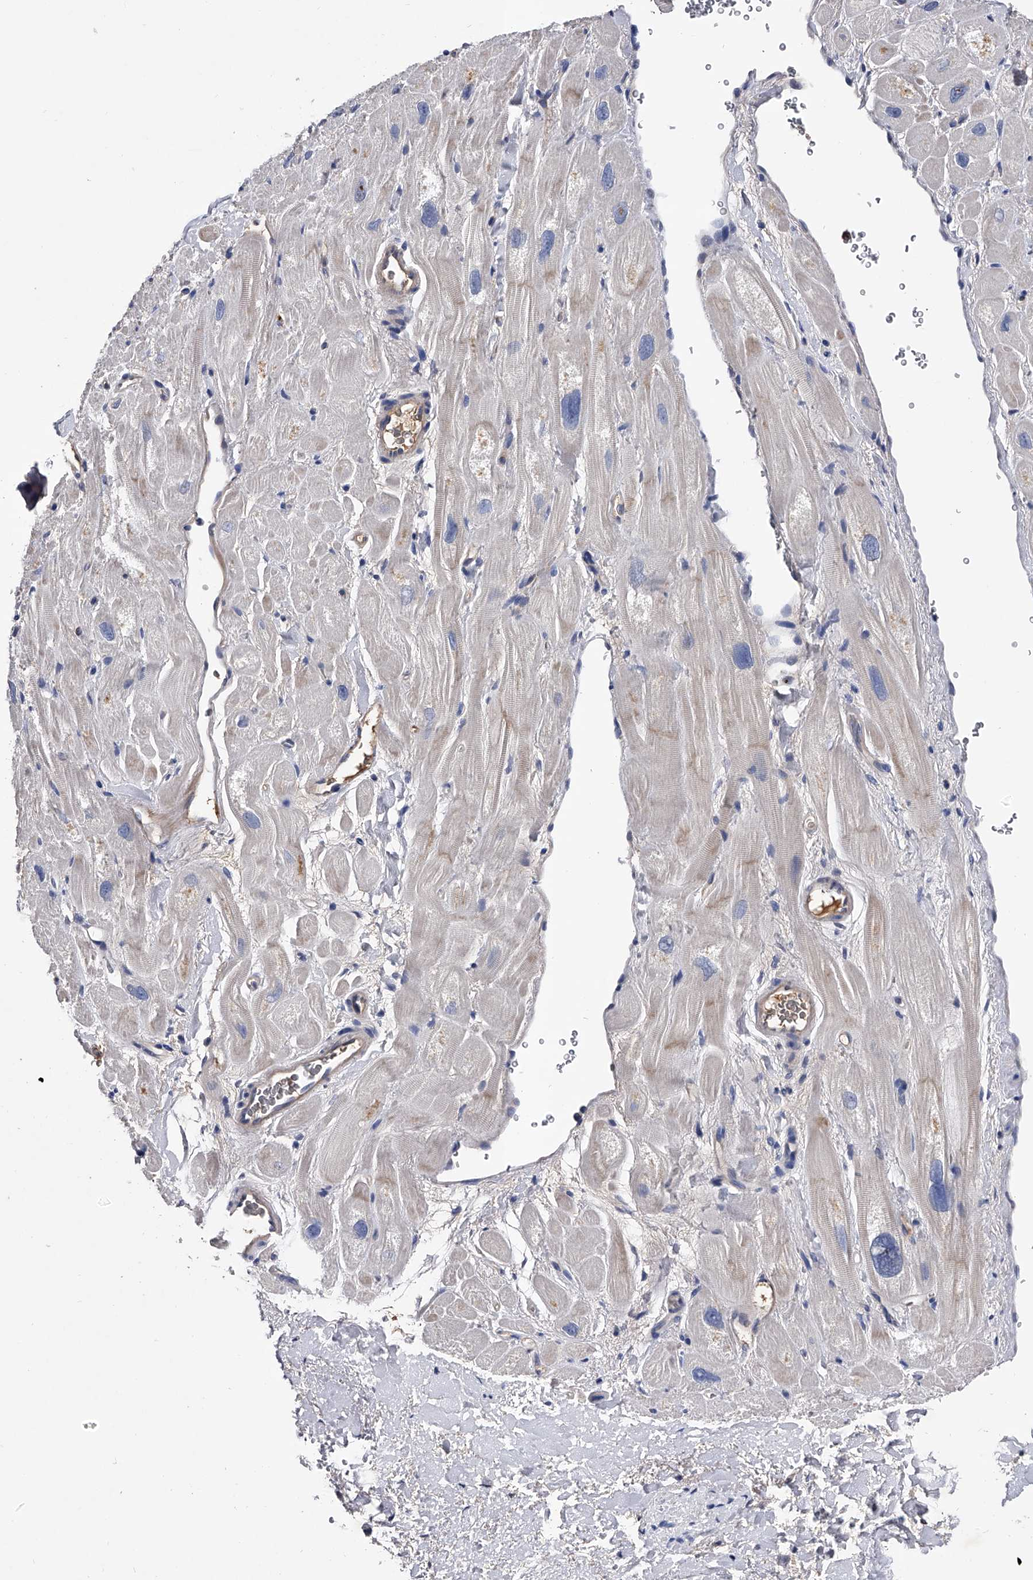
{"staining": {"intensity": "moderate", "quantity": "<25%", "location": "cytoplasmic/membranous"}, "tissue": "heart muscle", "cell_type": "Cardiomyocytes", "image_type": "normal", "snomed": [{"axis": "morphology", "description": "Normal tissue, NOS"}, {"axis": "topography", "description": "Heart"}], "caption": "Moderate cytoplasmic/membranous protein positivity is appreciated in approximately <25% of cardiomyocytes in heart muscle. The staining is performed using DAB (3,3'-diaminobenzidine) brown chromogen to label protein expression. The nuclei are counter-stained blue using hematoxylin.", "gene": "EFCAB7", "patient": {"sex": "male", "age": 49}}